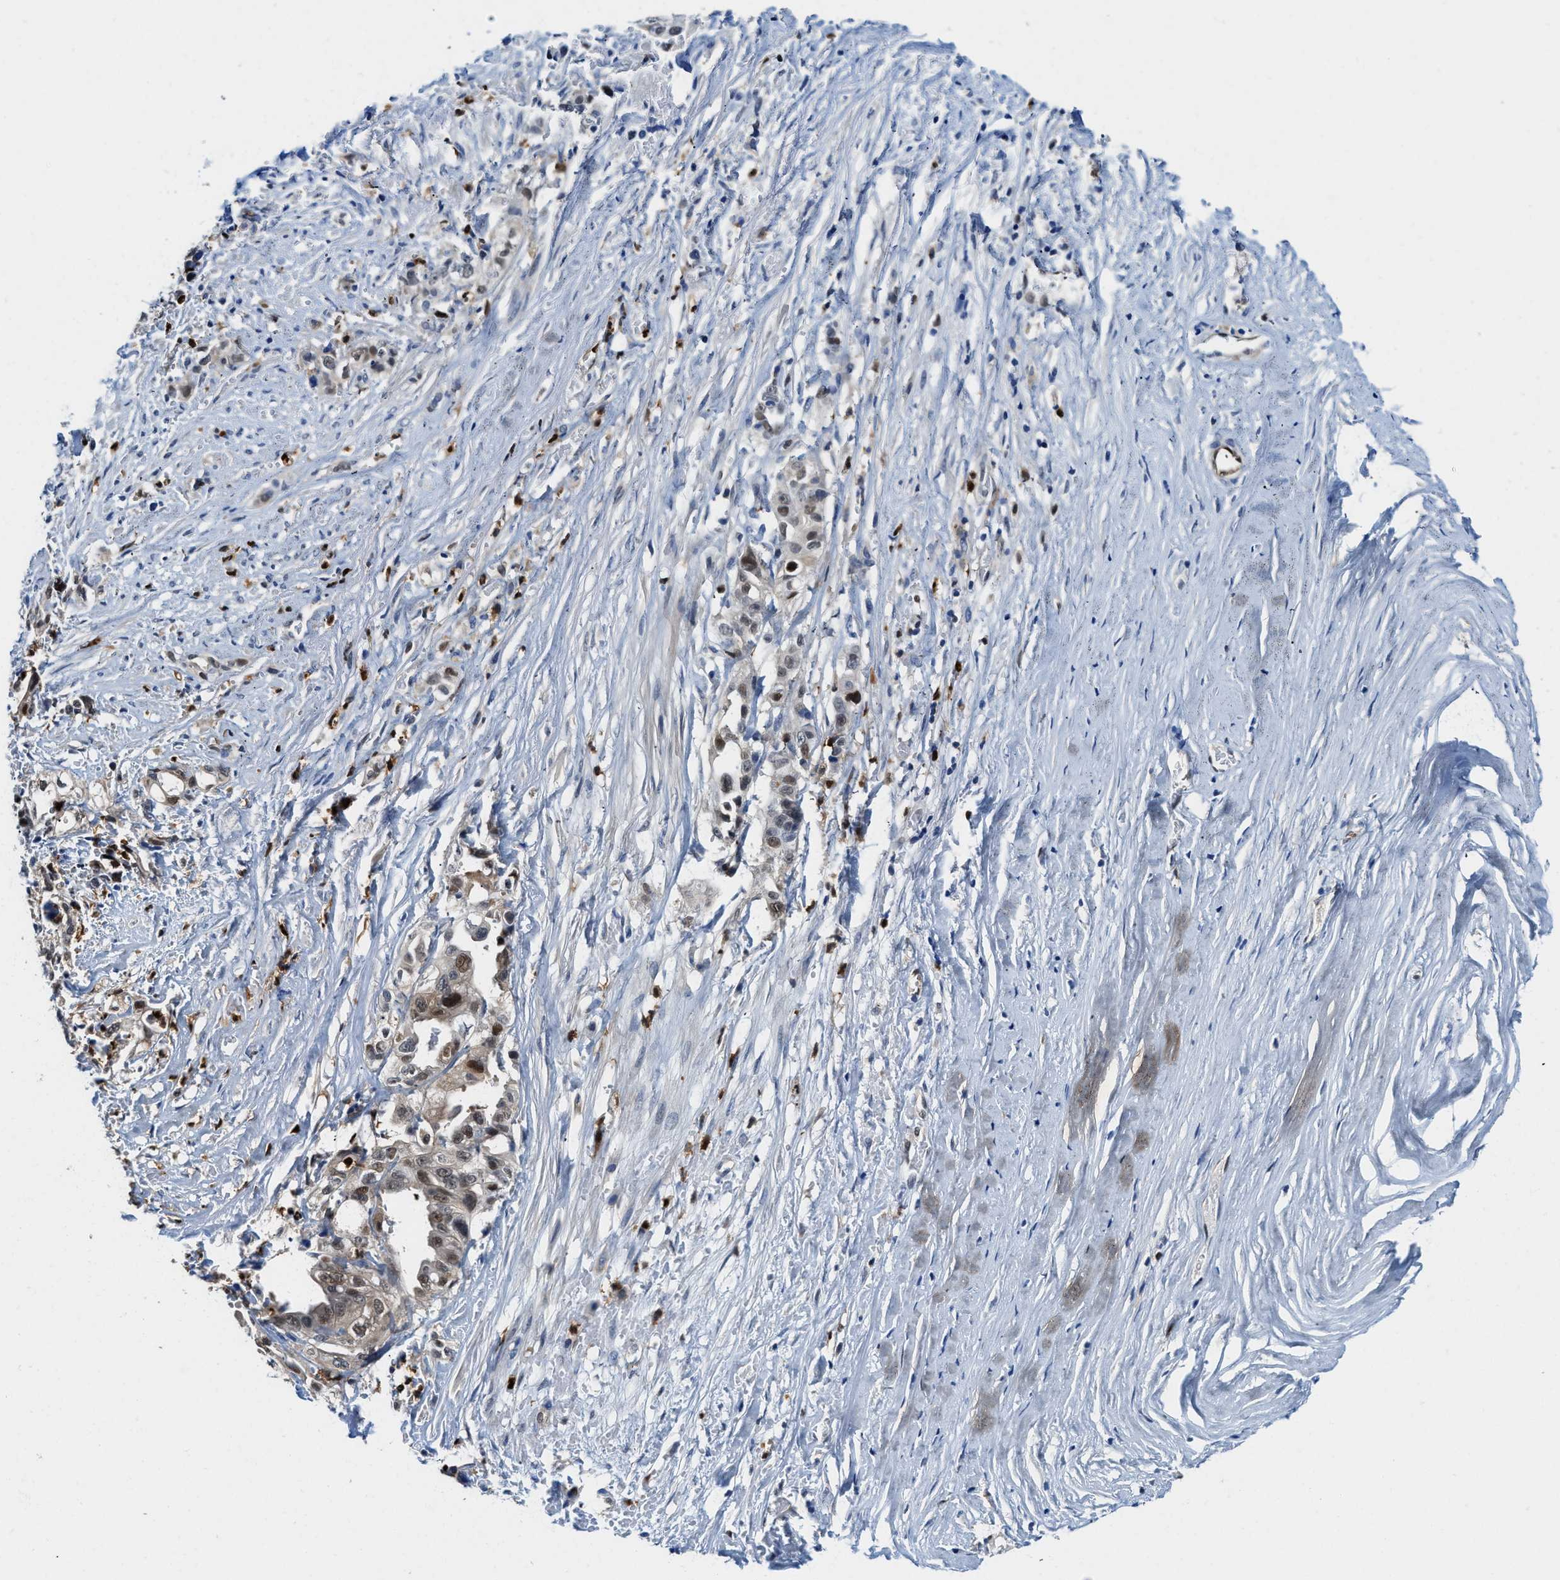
{"staining": {"intensity": "moderate", "quantity": ">75%", "location": "cytoplasmic/membranous,nuclear"}, "tissue": "liver cancer", "cell_type": "Tumor cells", "image_type": "cancer", "snomed": [{"axis": "morphology", "description": "Cholangiocarcinoma"}, {"axis": "topography", "description": "Liver"}], "caption": "Immunohistochemistry (IHC) of liver cancer (cholangiocarcinoma) exhibits medium levels of moderate cytoplasmic/membranous and nuclear staining in approximately >75% of tumor cells. (brown staining indicates protein expression, while blue staining denotes nuclei).", "gene": "LTA4H", "patient": {"sex": "female", "age": 70}}